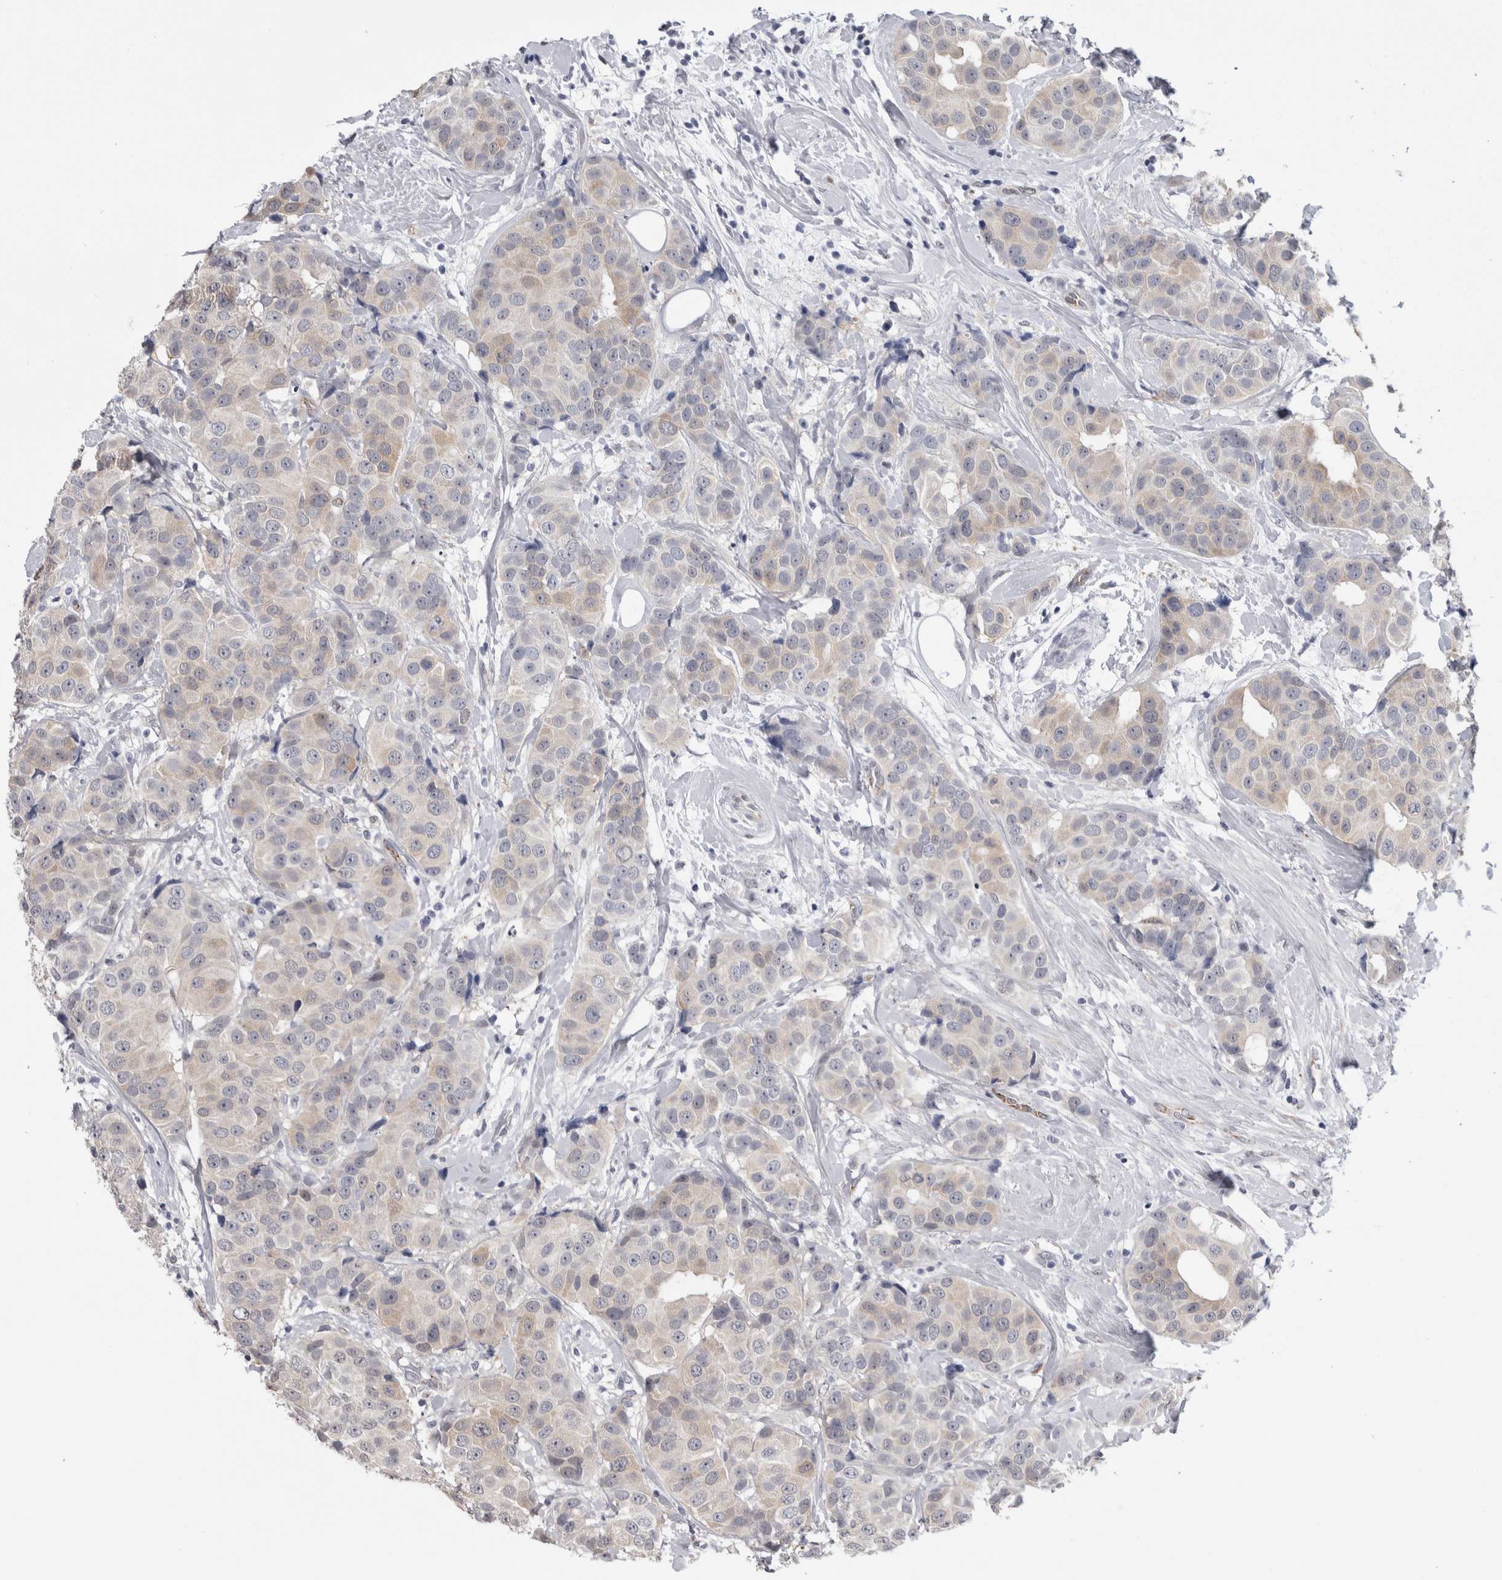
{"staining": {"intensity": "negative", "quantity": "none", "location": "none"}, "tissue": "breast cancer", "cell_type": "Tumor cells", "image_type": "cancer", "snomed": [{"axis": "morphology", "description": "Normal tissue, NOS"}, {"axis": "morphology", "description": "Duct carcinoma"}, {"axis": "topography", "description": "Breast"}], "caption": "Immunohistochemical staining of breast infiltrating ductal carcinoma displays no significant positivity in tumor cells.", "gene": "ACOT7", "patient": {"sex": "female", "age": 39}}